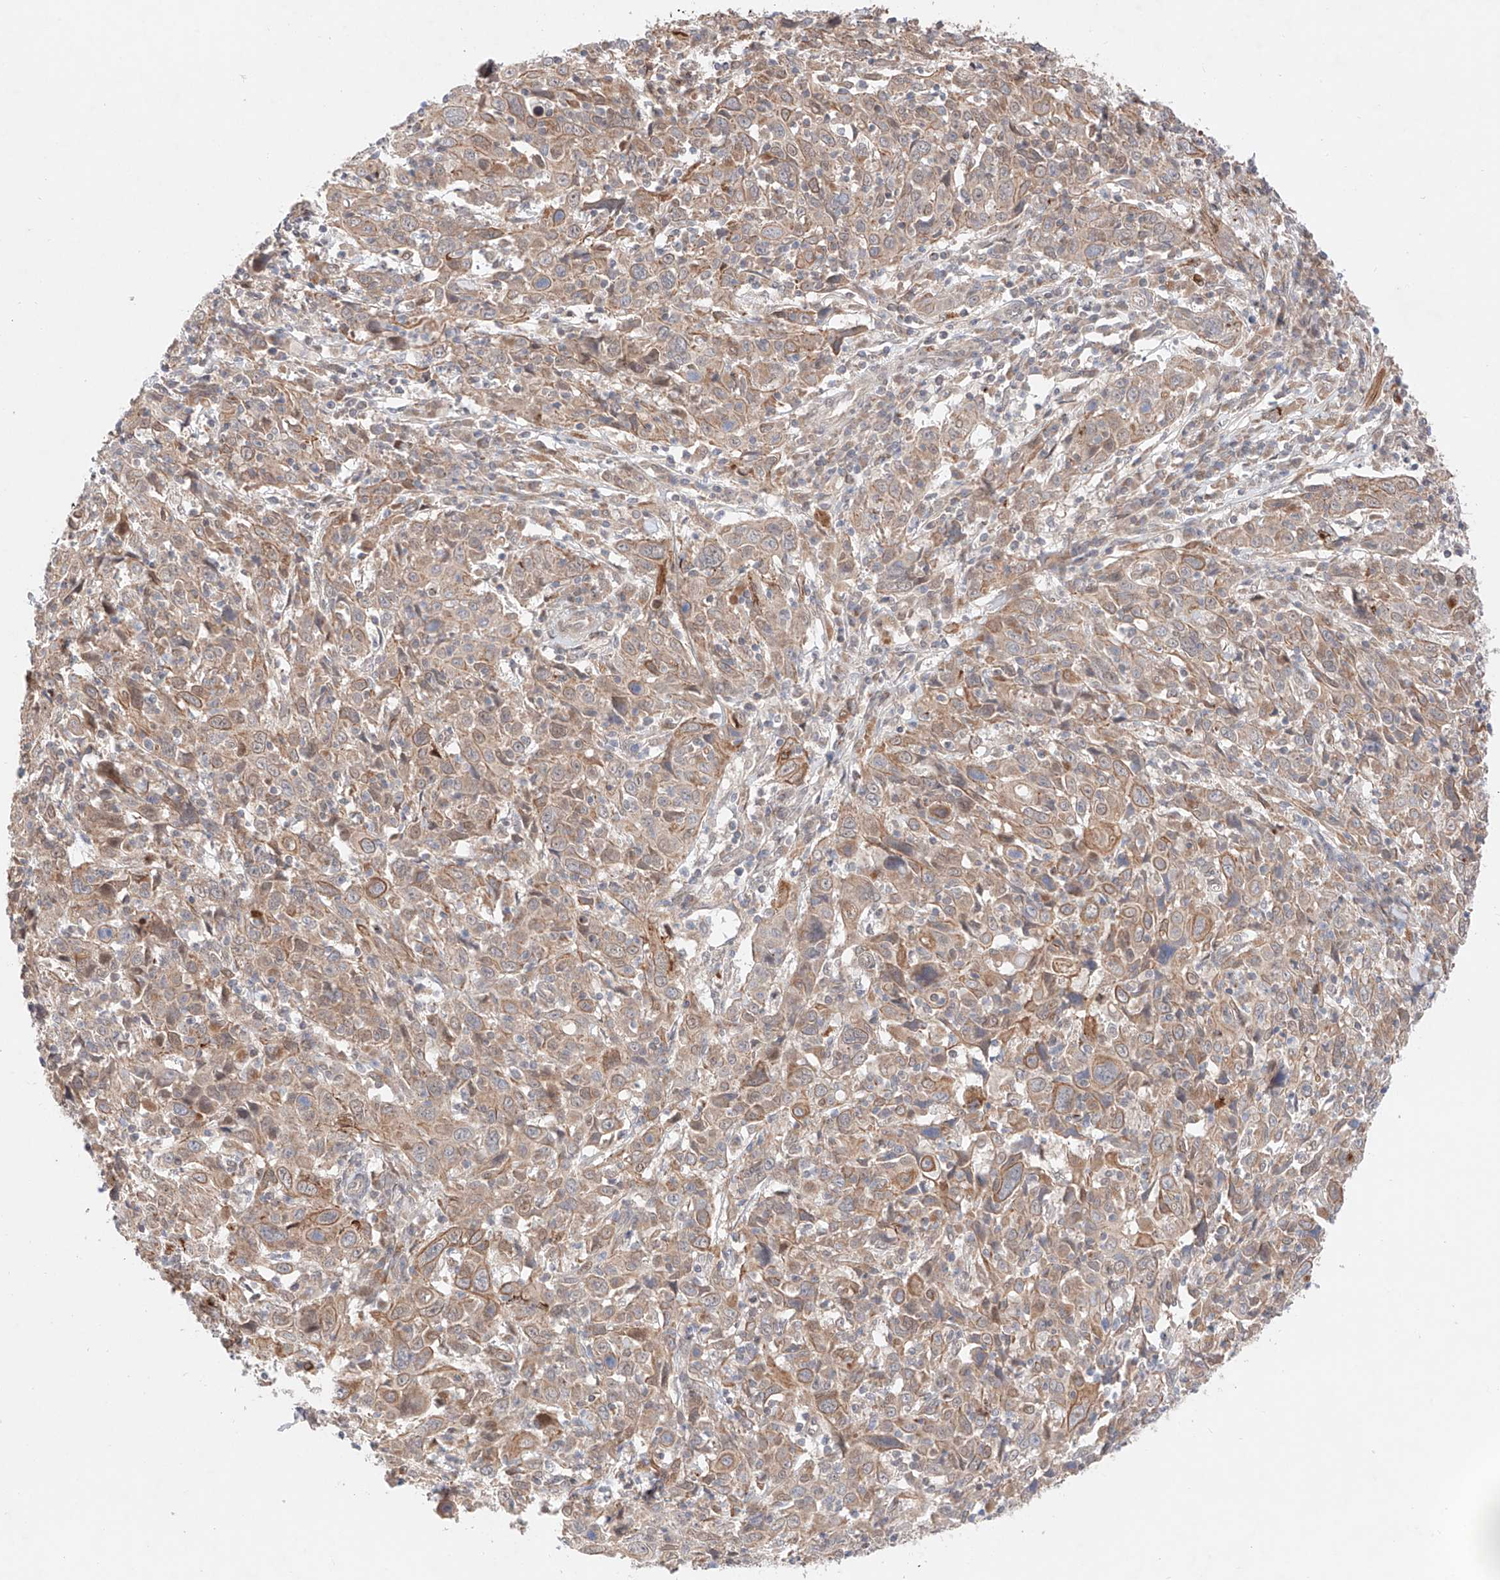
{"staining": {"intensity": "moderate", "quantity": "25%-75%", "location": "cytoplasmic/membranous"}, "tissue": "cervical cancer", "cell_type": "Tumor cells", "image_type": "cancer", "snomed": [{"axis": "morphology", "description": "Squamous cell carcinoma, NOS"}, {"axis": "topography", "description": "Cervix"}], "caption": "IHC image of cervical cancer stained for a protein (brown), which shows medium levels of moderate cytoplasmic/membranous positivity in approximately 25%-75% of tumor cells.", "gene": "GCNT1", "patient": {"sex": "female", "age": 46}}